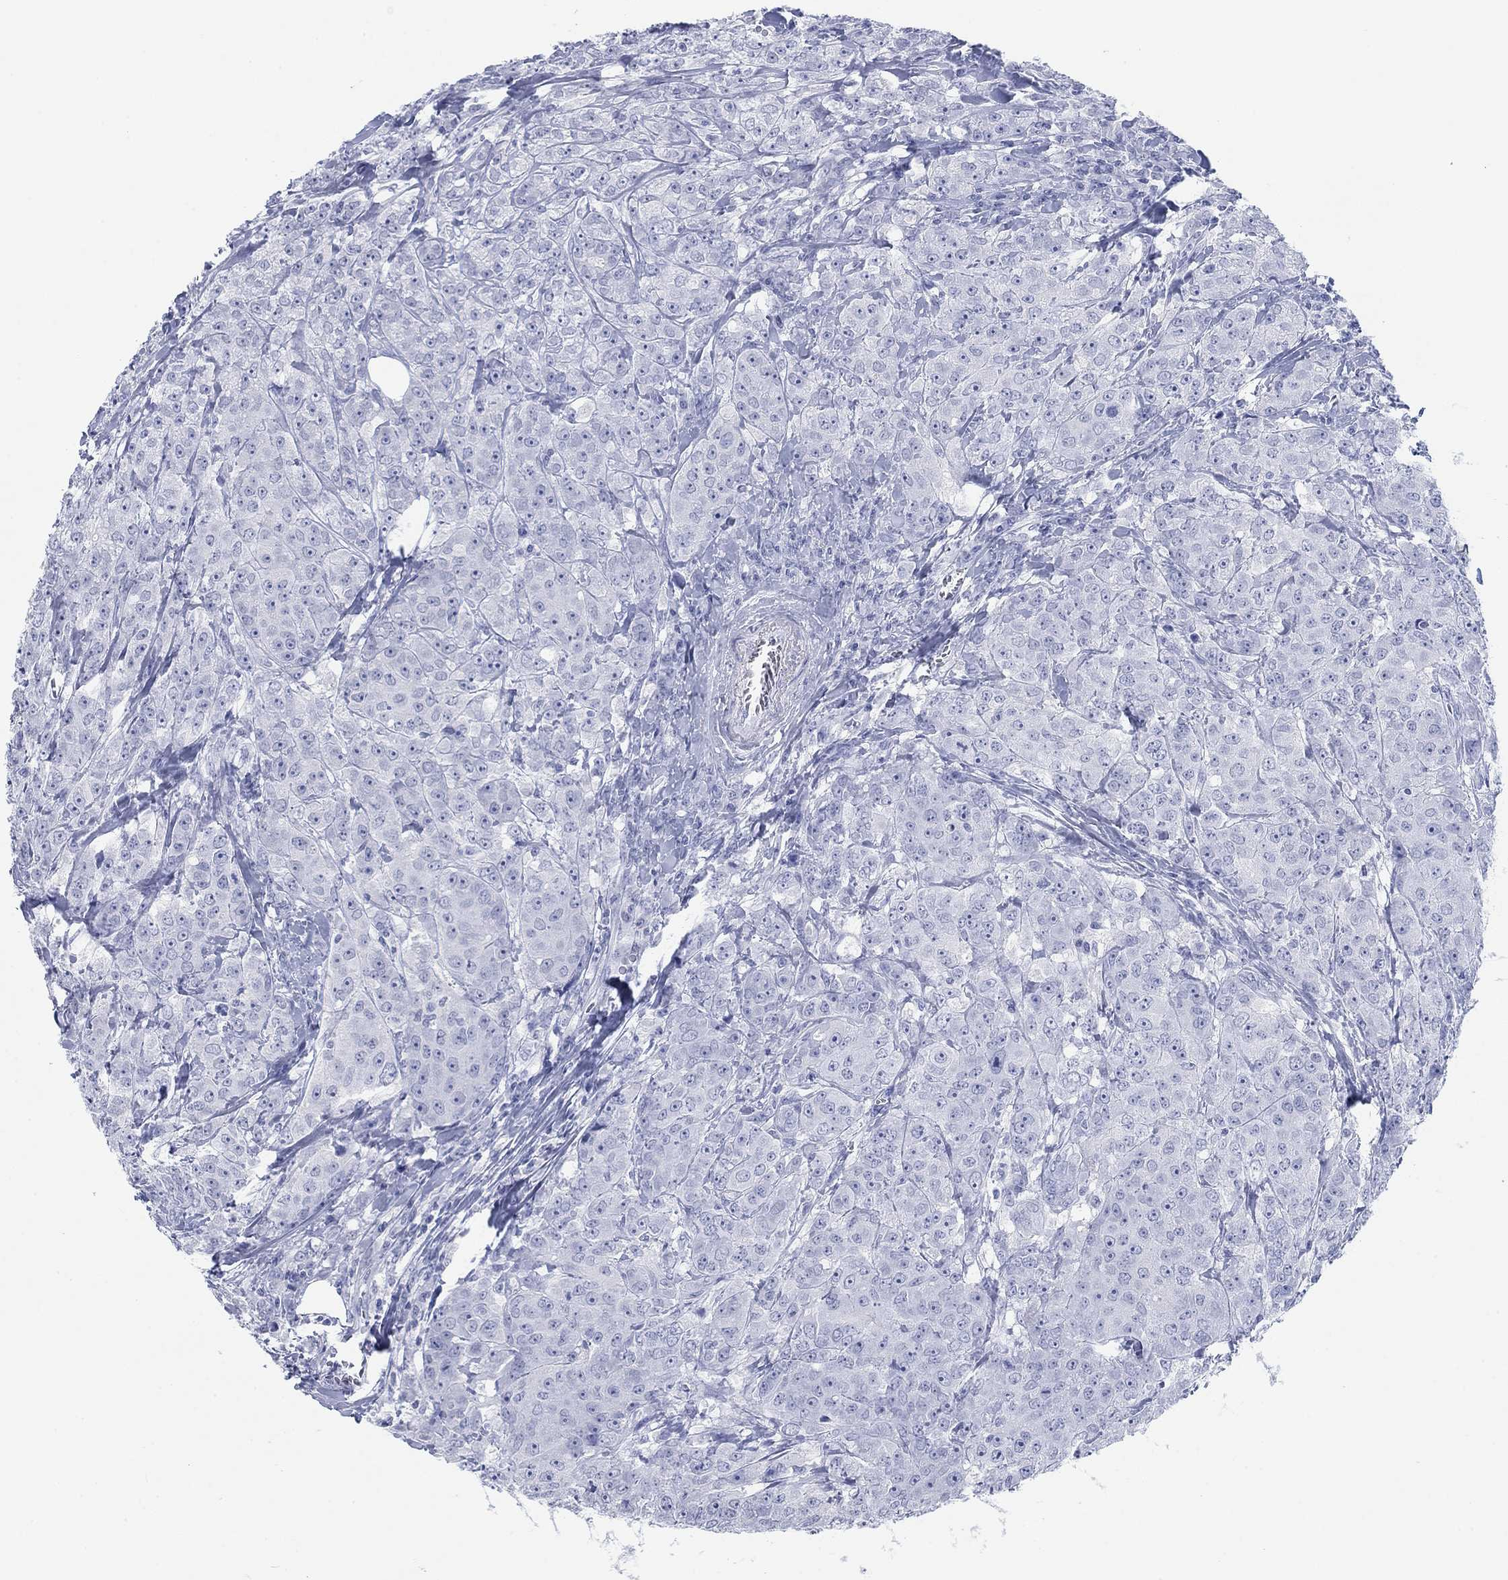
{"staining": {"intensity": "negative", "quantity": "none", "location": "none"}, "tissue": "breast cancer", "cell_type": "Tumor cells", "image_type": "cancer", "snomed": [{"axis": "morphology", "description": "Duct carcinoma"}, {"axis": "topography", "description": "Breast"}], "caption": "Protein analysis of breast cancer displays no significant positivity in tumor cells.", "gene": "PDYN", "patient": {"sex": "female", "age": 43}}